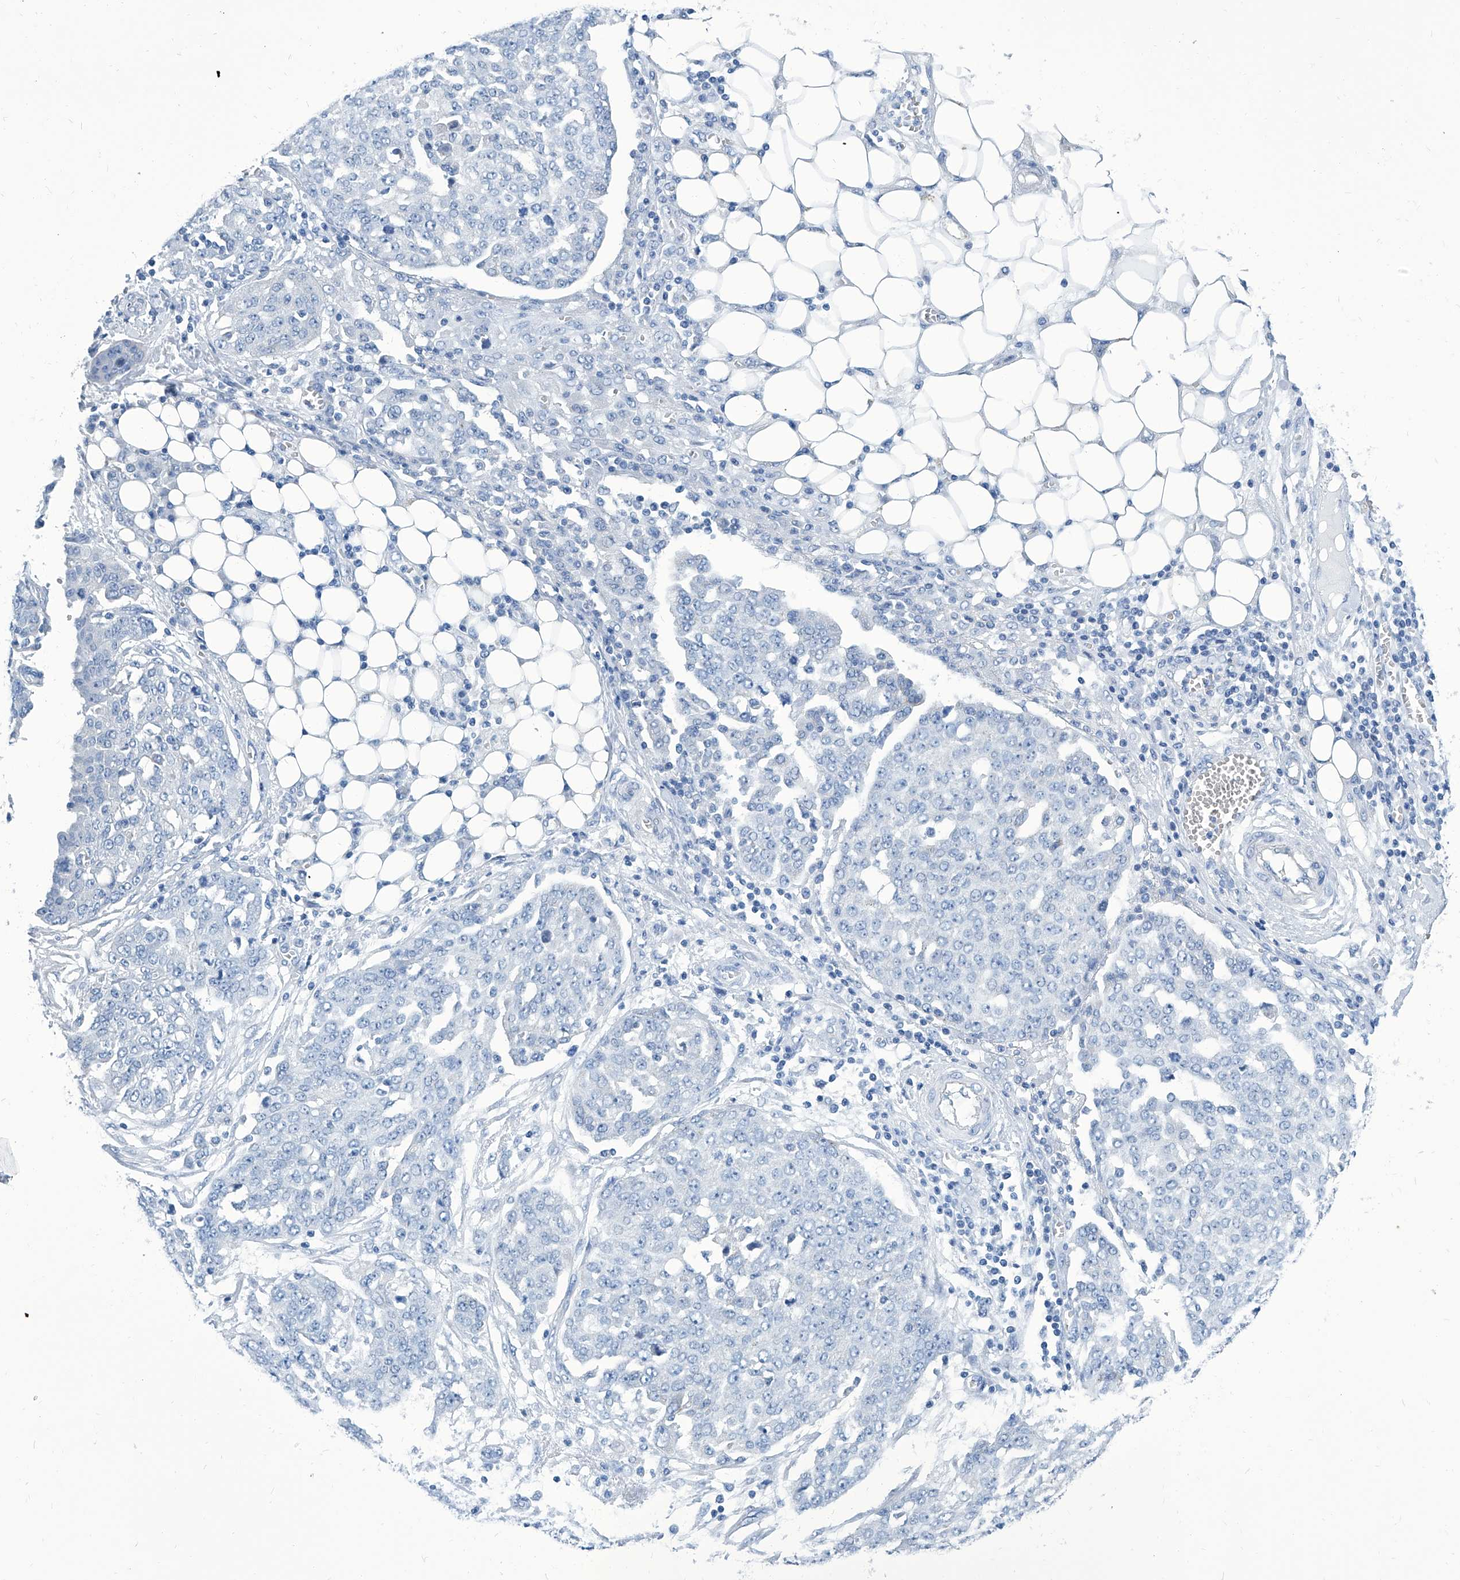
{"staining": {"intensity": "negative", "quantity": "none", "location": "none"}, "tissue": "ovarian cancer", "cell_type": "Tumor cells", "image_type": "cancer", "snomed": [{"axis": "morphology", "description": "Cystadenocarcinoma, serous, NOS"}, {"axis": "topography", "description": "Soft tissue"}, {"axis": "topography", "description": "Ovary"}], "caption": "DAB (3,3'-diaminobenzidine) immunohistochemical staining of human ovarian cancer shows no significant expression in tumor cells. Brightfield microscopy of immunohistochemistry stained with DAB (3,3'-diaminobenzidine) (brown) and hematoxylin (blue), captured at high magnification.", "gene": "ZNF519", "patient": {"sex": "female", "age": 57}}